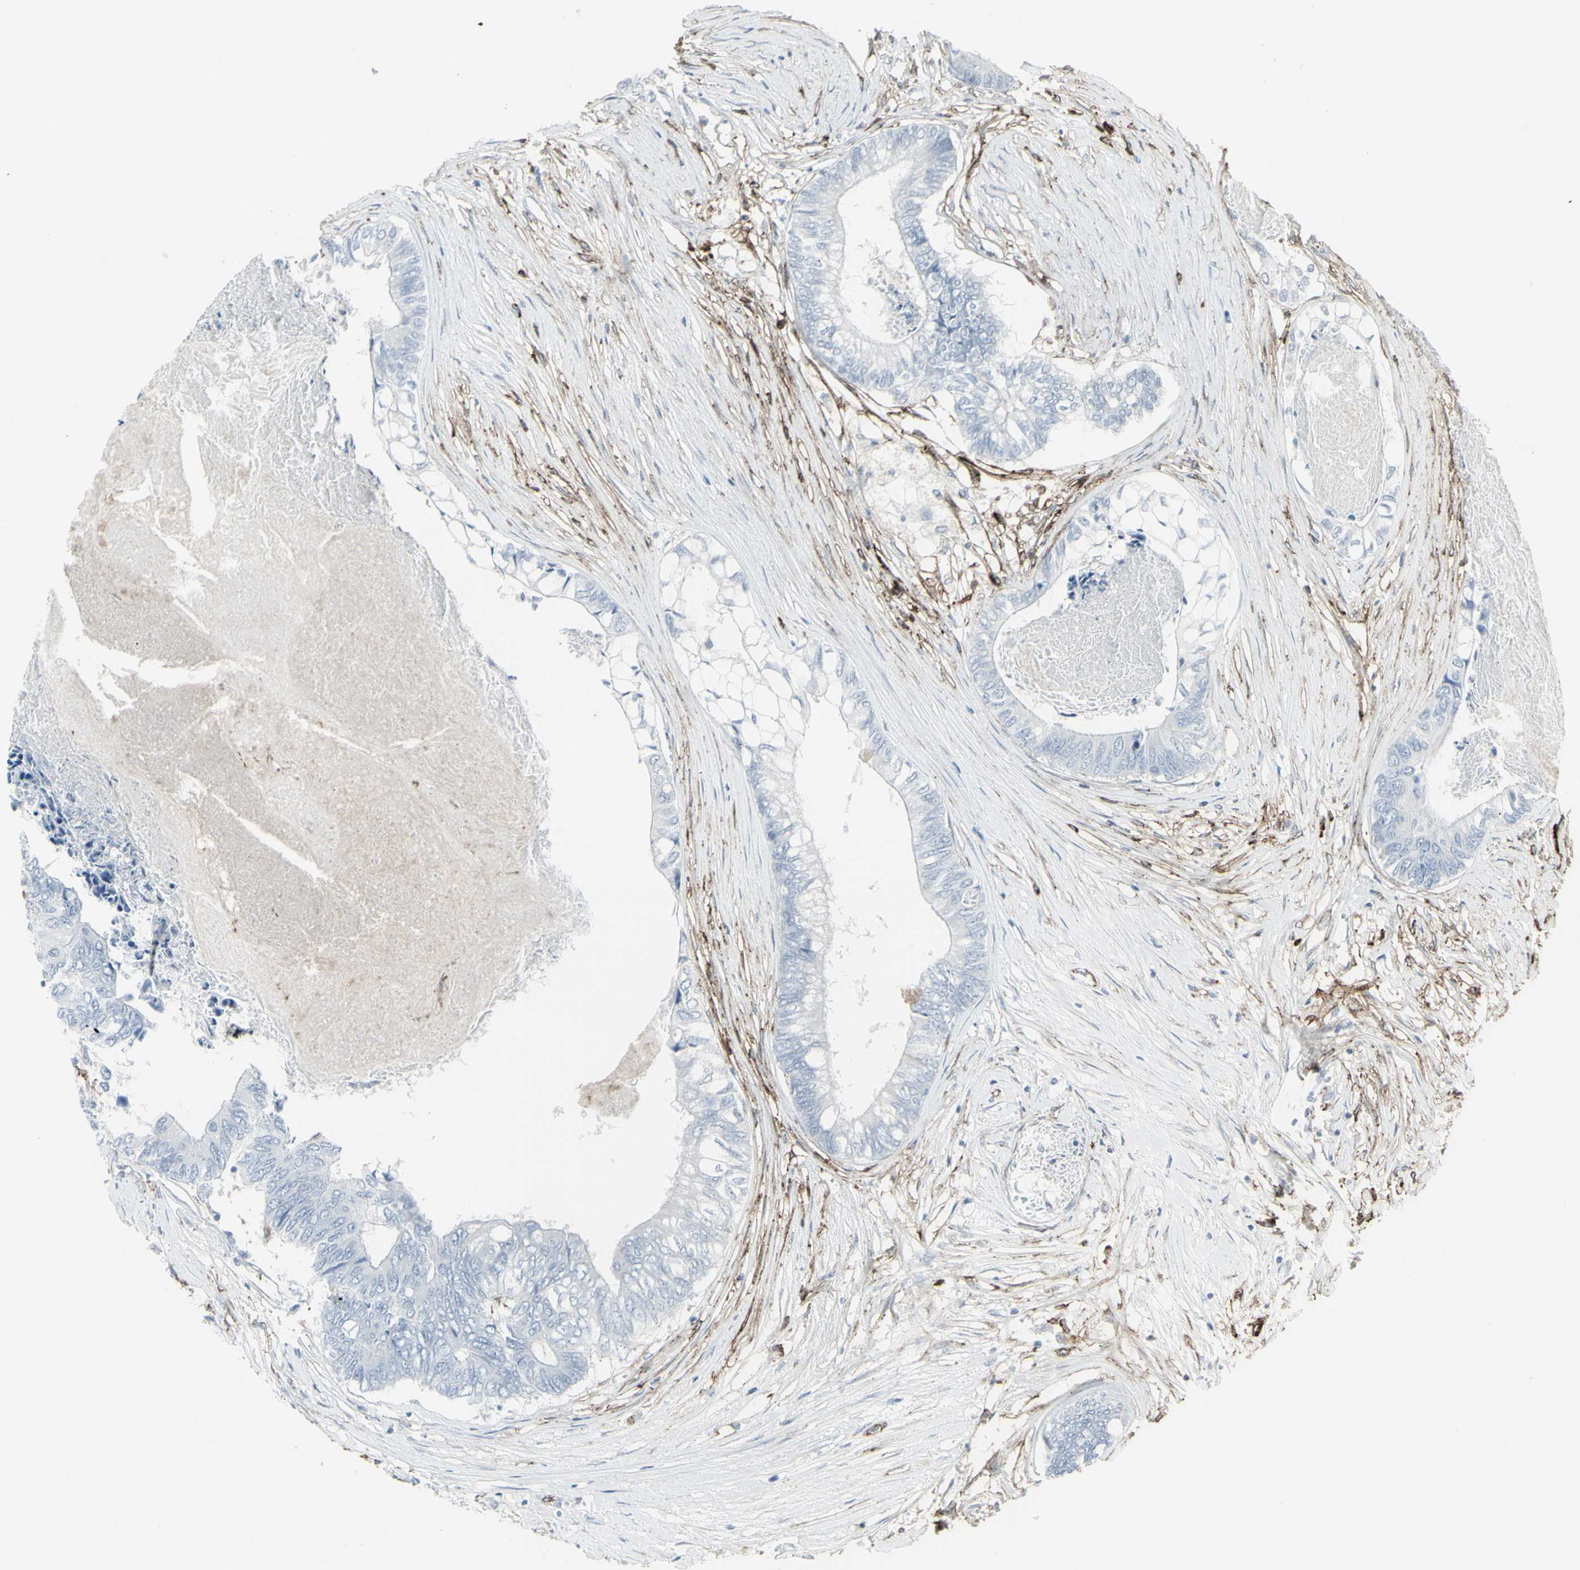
{"staining": {"intensity": "negative", "quantity": "none", "location": "none"}, "tissue": "colorectal cancer", "cell_type": "Tumor cells", "image_type": "cancer", "snomed": [{"axis": "morphology", "description": "Adenocarcinoma, NOS"}, {"axis": "topography", "description": "Rectum"}], "caption": "Protein analysis of colorectal cancer (adenocarcinoma) shows no significant expression in tumor cells. (Stains: DAB IHC with hematoxylin counter stain, Microscopy: brightfield microscopy at high magnification).", "gene": "GJA1", "patient": {"sex": "male", "age": 63}}